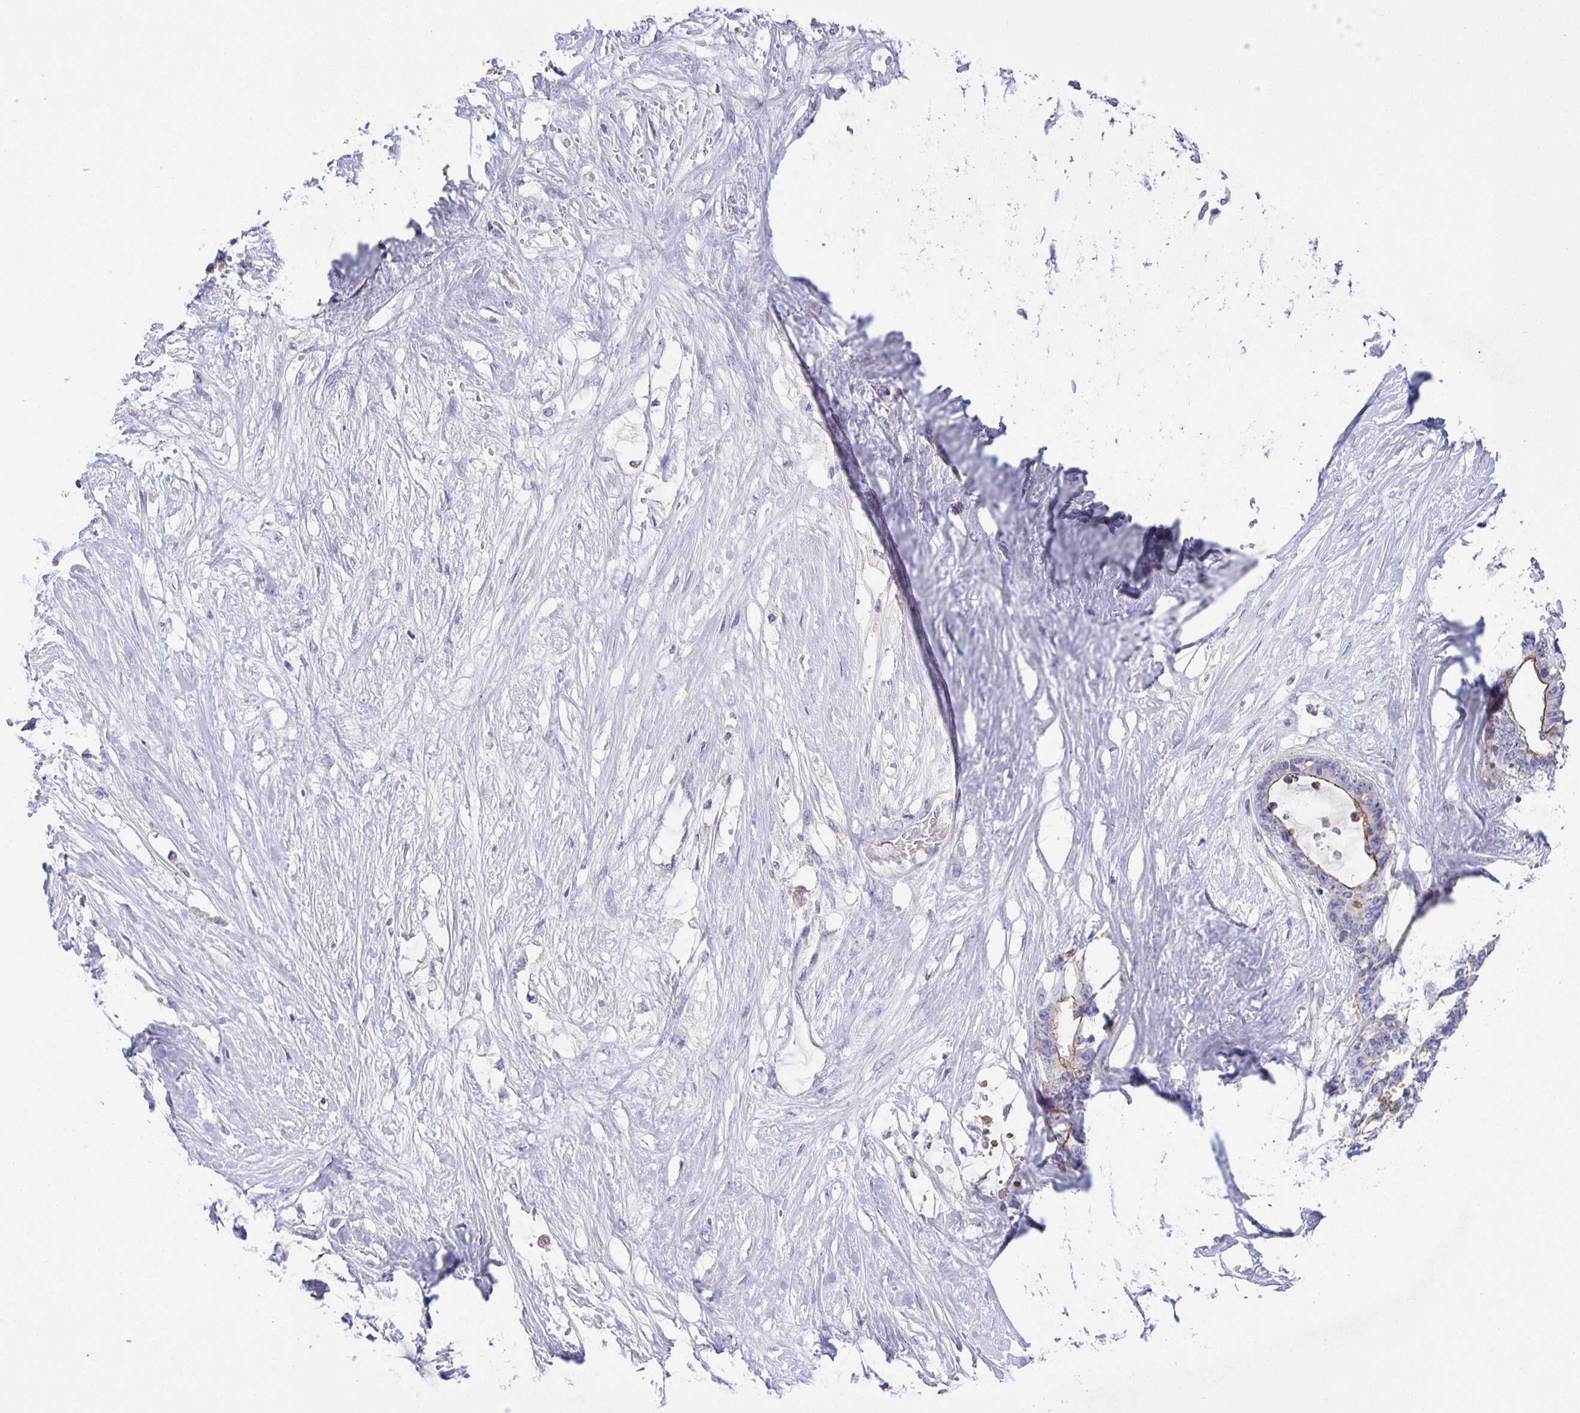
{"staining": {"intensity": "moderate", "quantity": "<25%", "location": "cytoplasmic/membranous"}, "tissue": "liver cancer", "cell_type": "Tumor cells", "image_type": "cancer", "snomed": [{"axis": "morphology", "description": "Normal tissue, NOS"}, {"axis": "morphology", "description": "Cholangiocarcinoma"}, {"axis": "topography", "description": "Liver"}, {"axis": "topography", "description": "Peripheral nerve tissue"}], "caption": "IHC of cholangiocarcinoma (liver) demonstrates low levels of moderate cytoplasmic/membranous positivity in approximately <25% of tumor cells. (brown staining indicates protein expression, while blue staining denotes nuclei).", "gene": "PTPN3", "patient": {"sex": "female", "age": 73}}